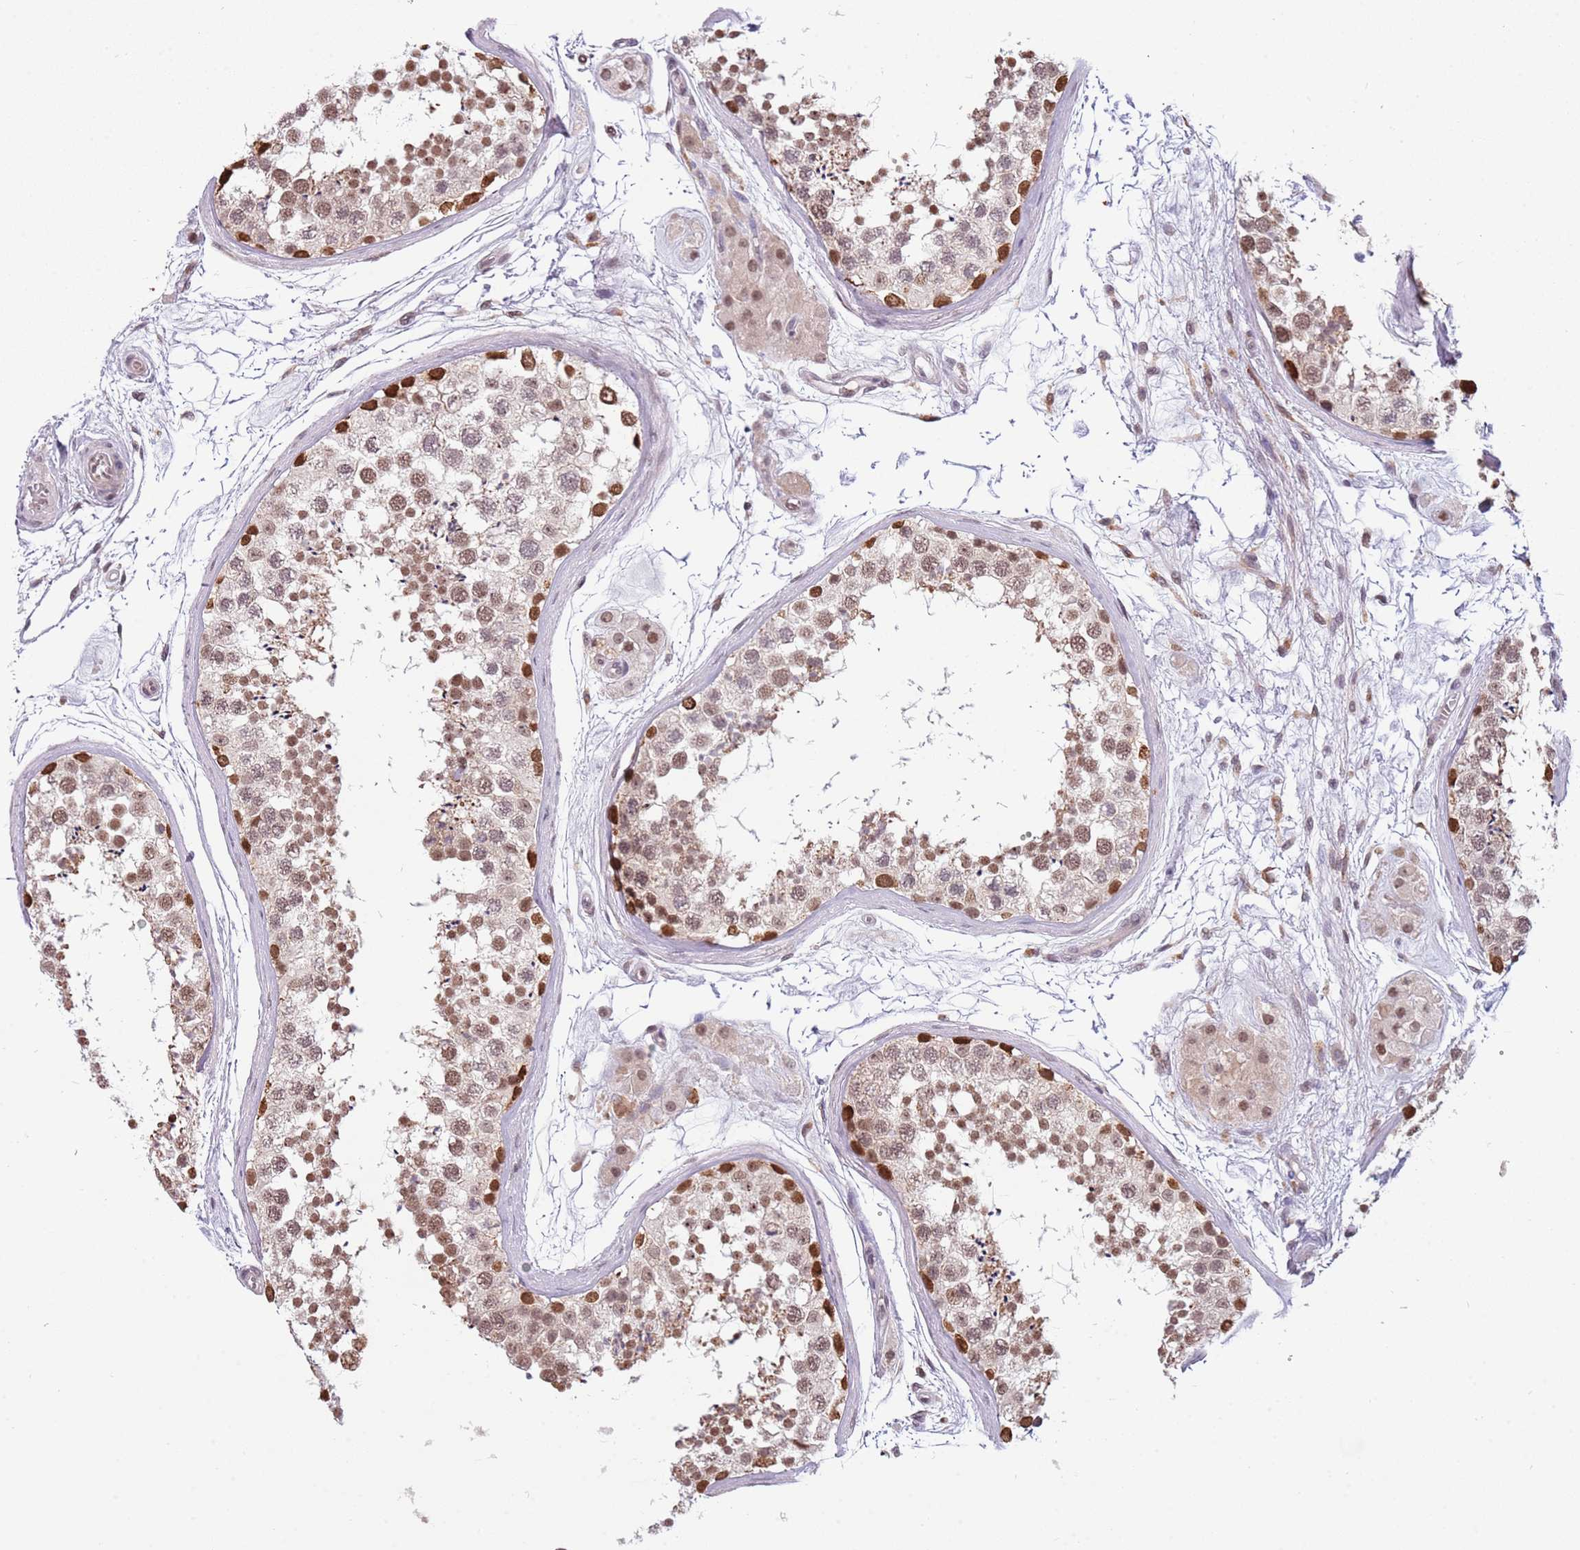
{"staining": {"intensity": "moderate", "quantity": "25%-75%", "location": "nuclear"}, "tissue": "testis", "cell_type": "Cells in seminiferous ducts", "image_type": "normal", "snomed": [{"axis": "morphology", "description": "Normal tissue, NOS"}, {"axis": "topography", "description": "Testis"}], "caption": "This histopathology image shows normal testis stained with immunohistochemistry to label a protein in brown. The nuclear of cells in seminiferous ducts show moderate positivity for the protein. Nuclei are counter-stained blue.", "gene": "BARD1", "patient": {"sex": "male", "age": 56}}